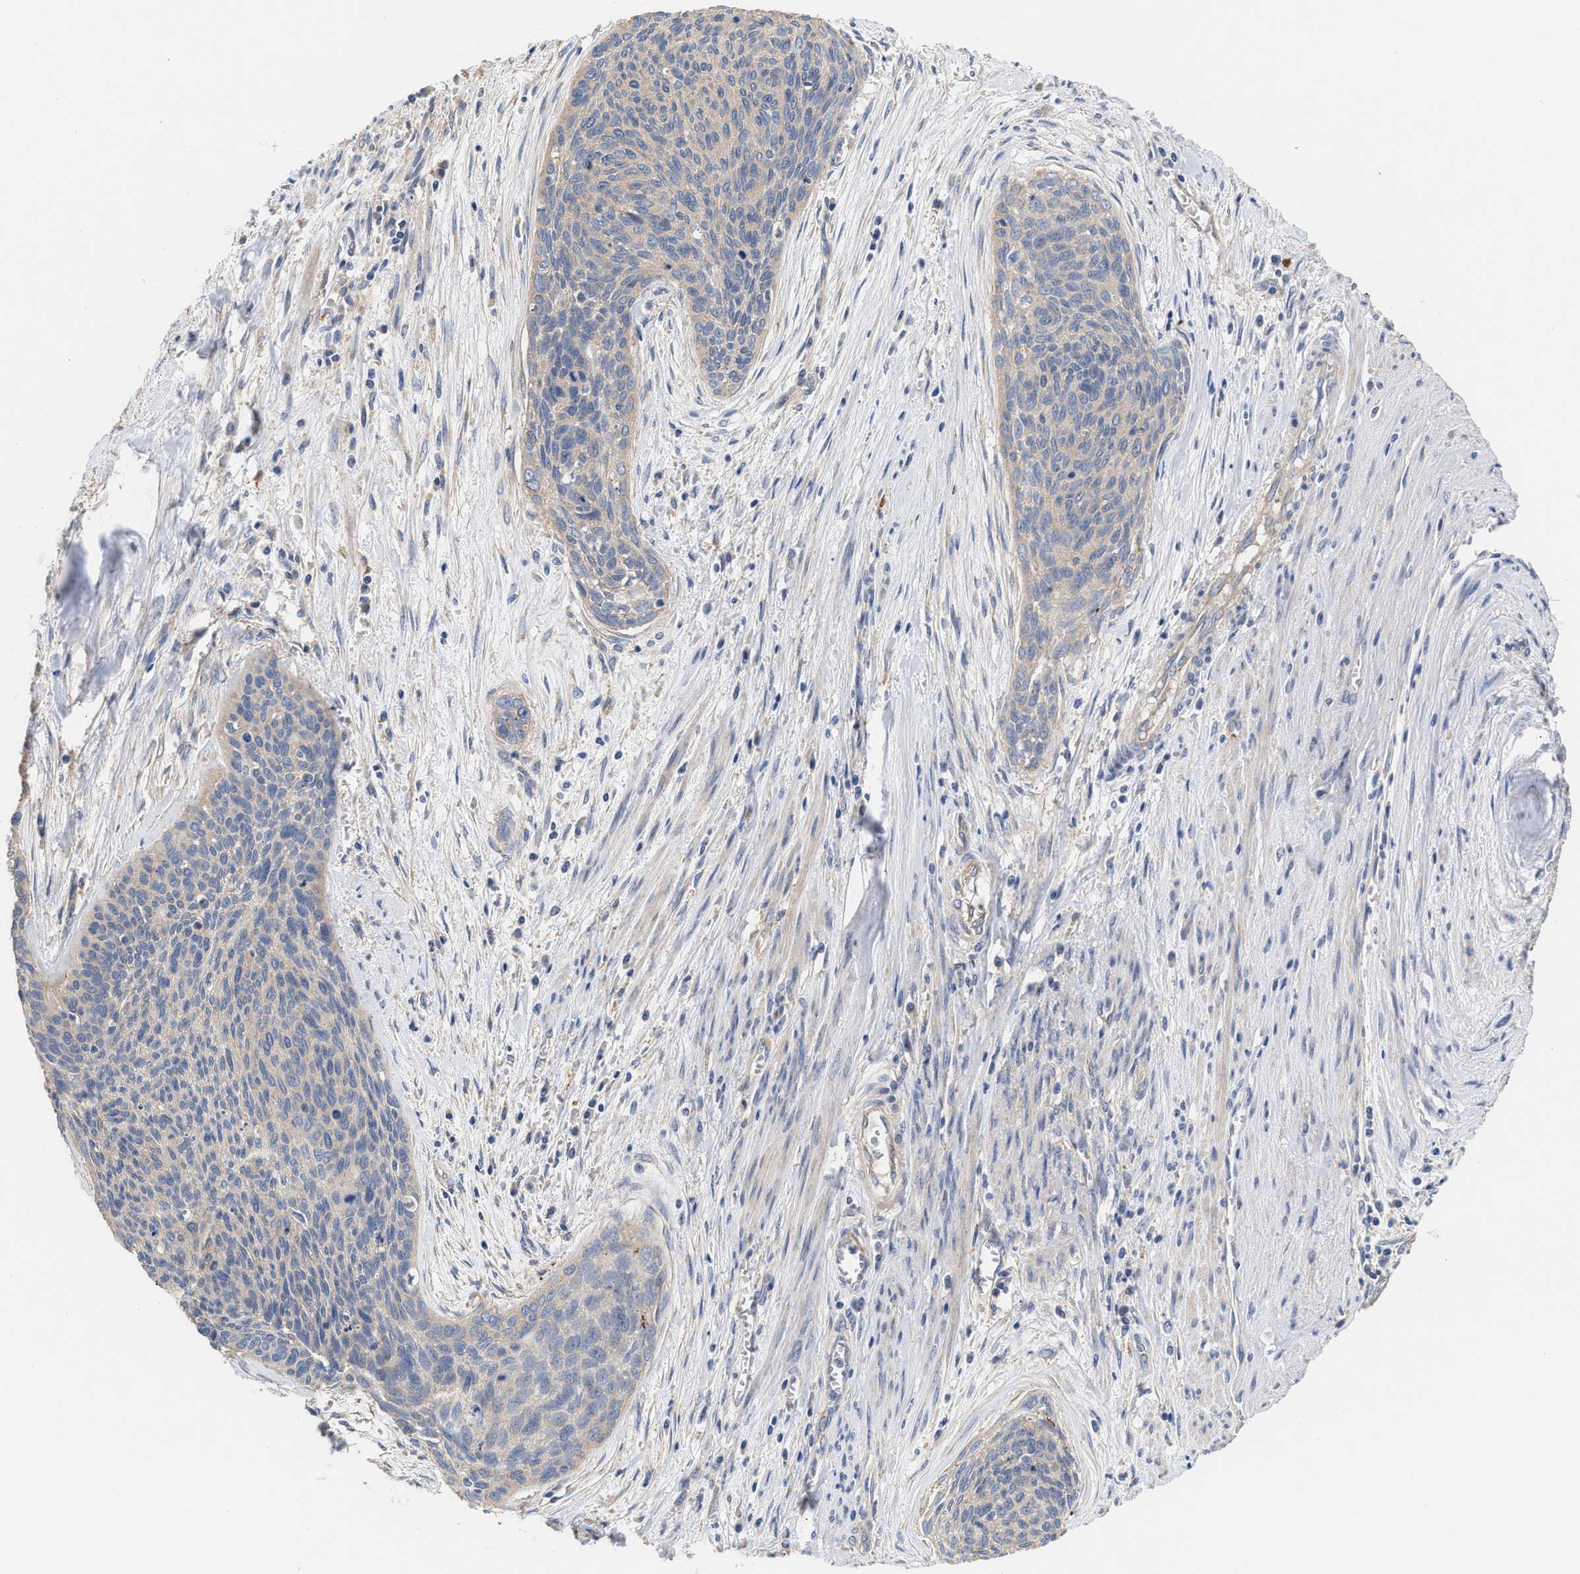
{"staining": {"intensity": "negative", "quantity": "none", "location": "none"}, "tissue": "cervical cancer", "cell_type": "Tumor cells", "image_type": "cancer", "snomed": [{"axis": "morphology", "description": "Squamous cell carcinoma, NOS"}, {"axis": "topography", "description": "Cervix"}], "caption": "Cervical cancer was stained to show a protein in brown. There is no significant positivity in tumor cells.", "gene": "KLB", "patient": {"sex": "female", "age": 55}}